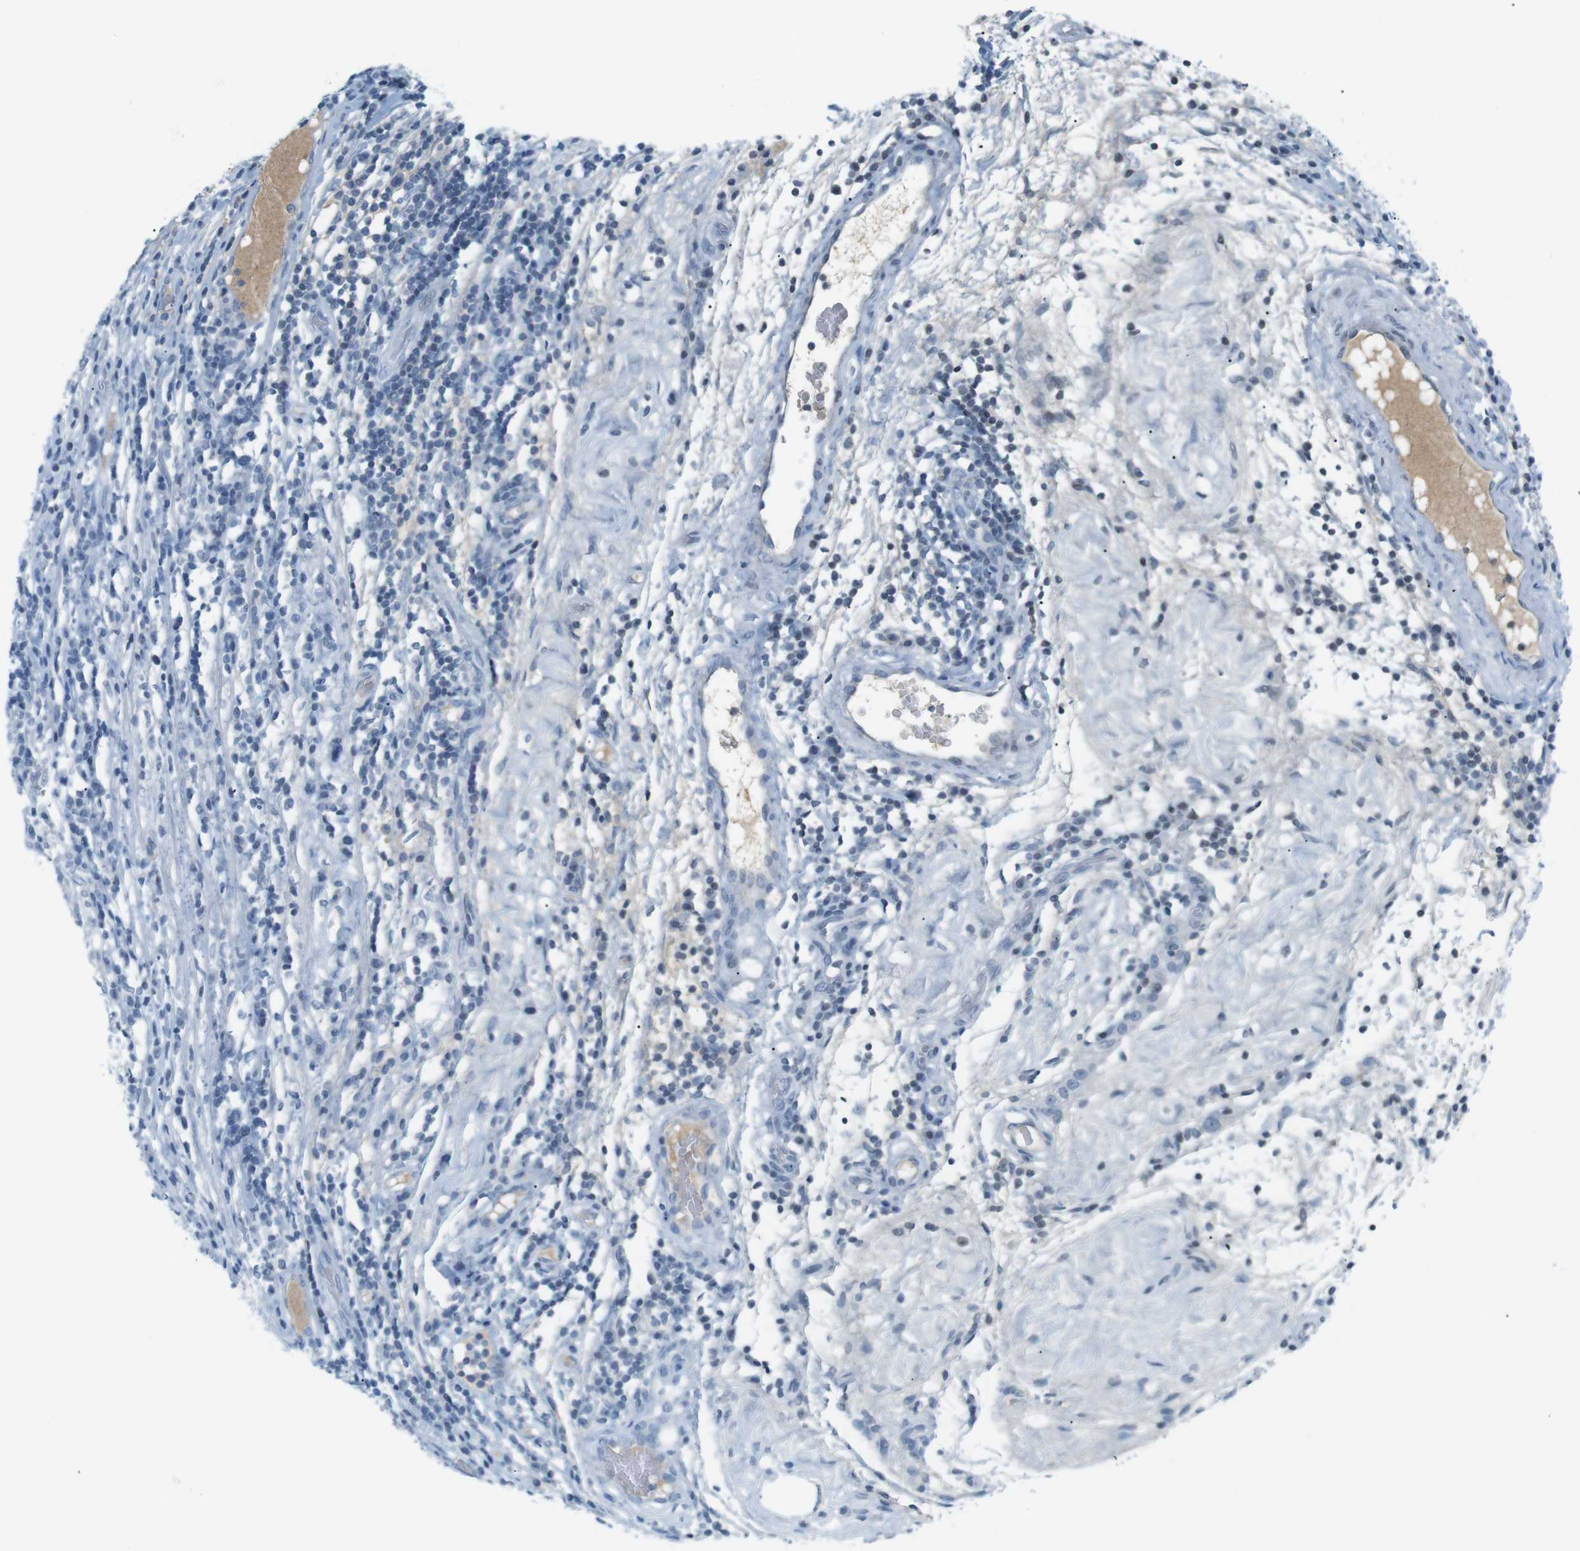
{"staining": {"intensity": "negative", "quantity": "none", "location": "none"}, "tissue": "testis cancer", "cell_type": "Tumor cells", "image_type": "cancer", "snomed": [{"axis": "morphology", "description": "Seminoma, NOS"}, {"axis": "topography", "description": "Testis"}], "caption": "Human seminoma (testis) stained for a protein using IHC shows no staining in tumor cells.", "gene": "AZGP1", "patient": {"sex": "male", "age": 43}}